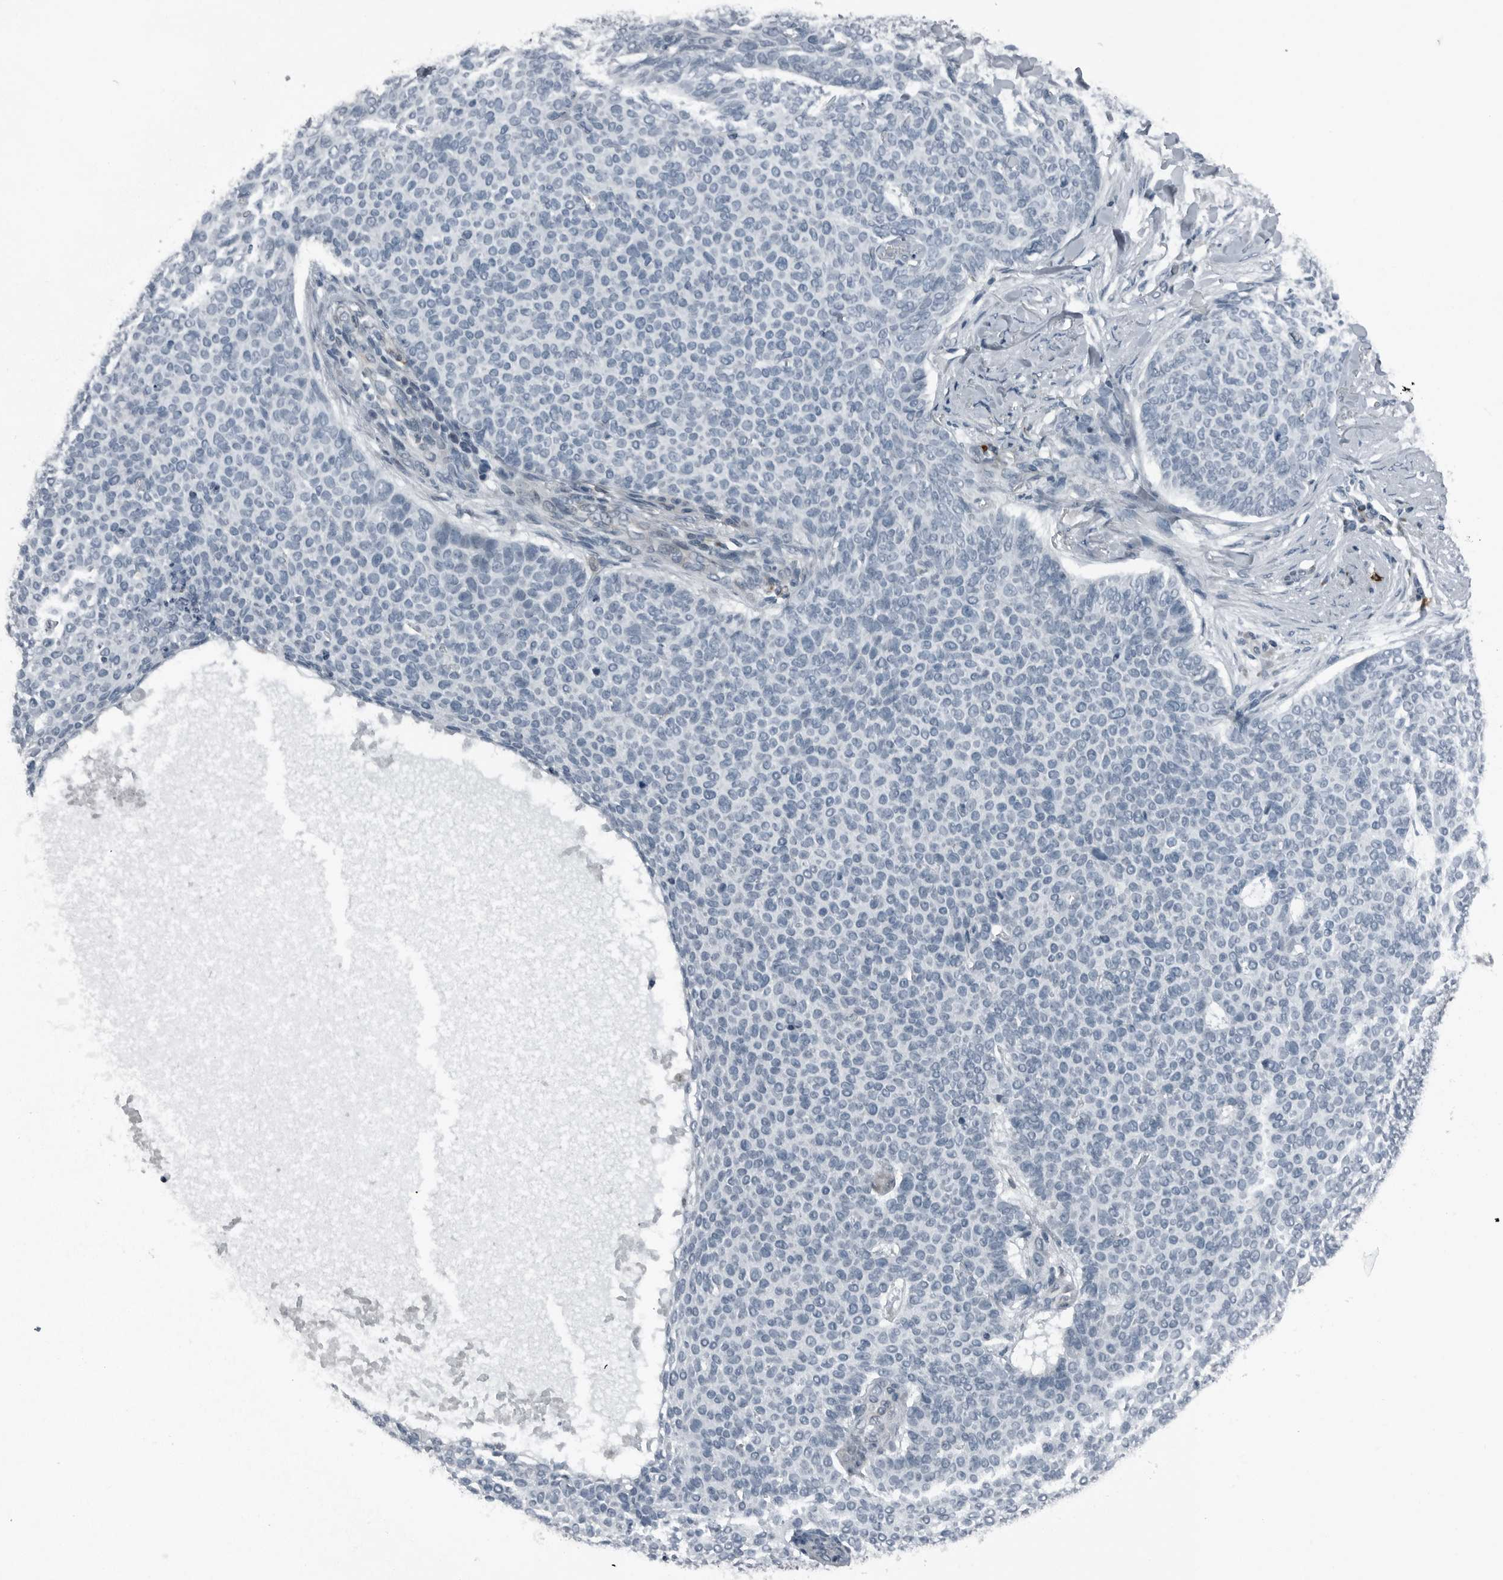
{"staining": {"intensity": "negative", "quantity": "none", "location": "none"}, "tissue": "skin cancer", "cell_type": "Tumor cells", "image_type": "cancer", "snomed": [{"axis": "morphology", "description": "Normal tissue, NOS"}, {"axis": "morphology", "description": "Basal cell carcinoma"}, {"axis": "topography", "description": "Skin"}], "caption": "IHC histopathology image of neoplastic tissue: human skin cancer stained with DAB displays no significant protein positivity in tumor cells.", "gene": "GAK", "patient": {"sex": "male", "age": 50}}